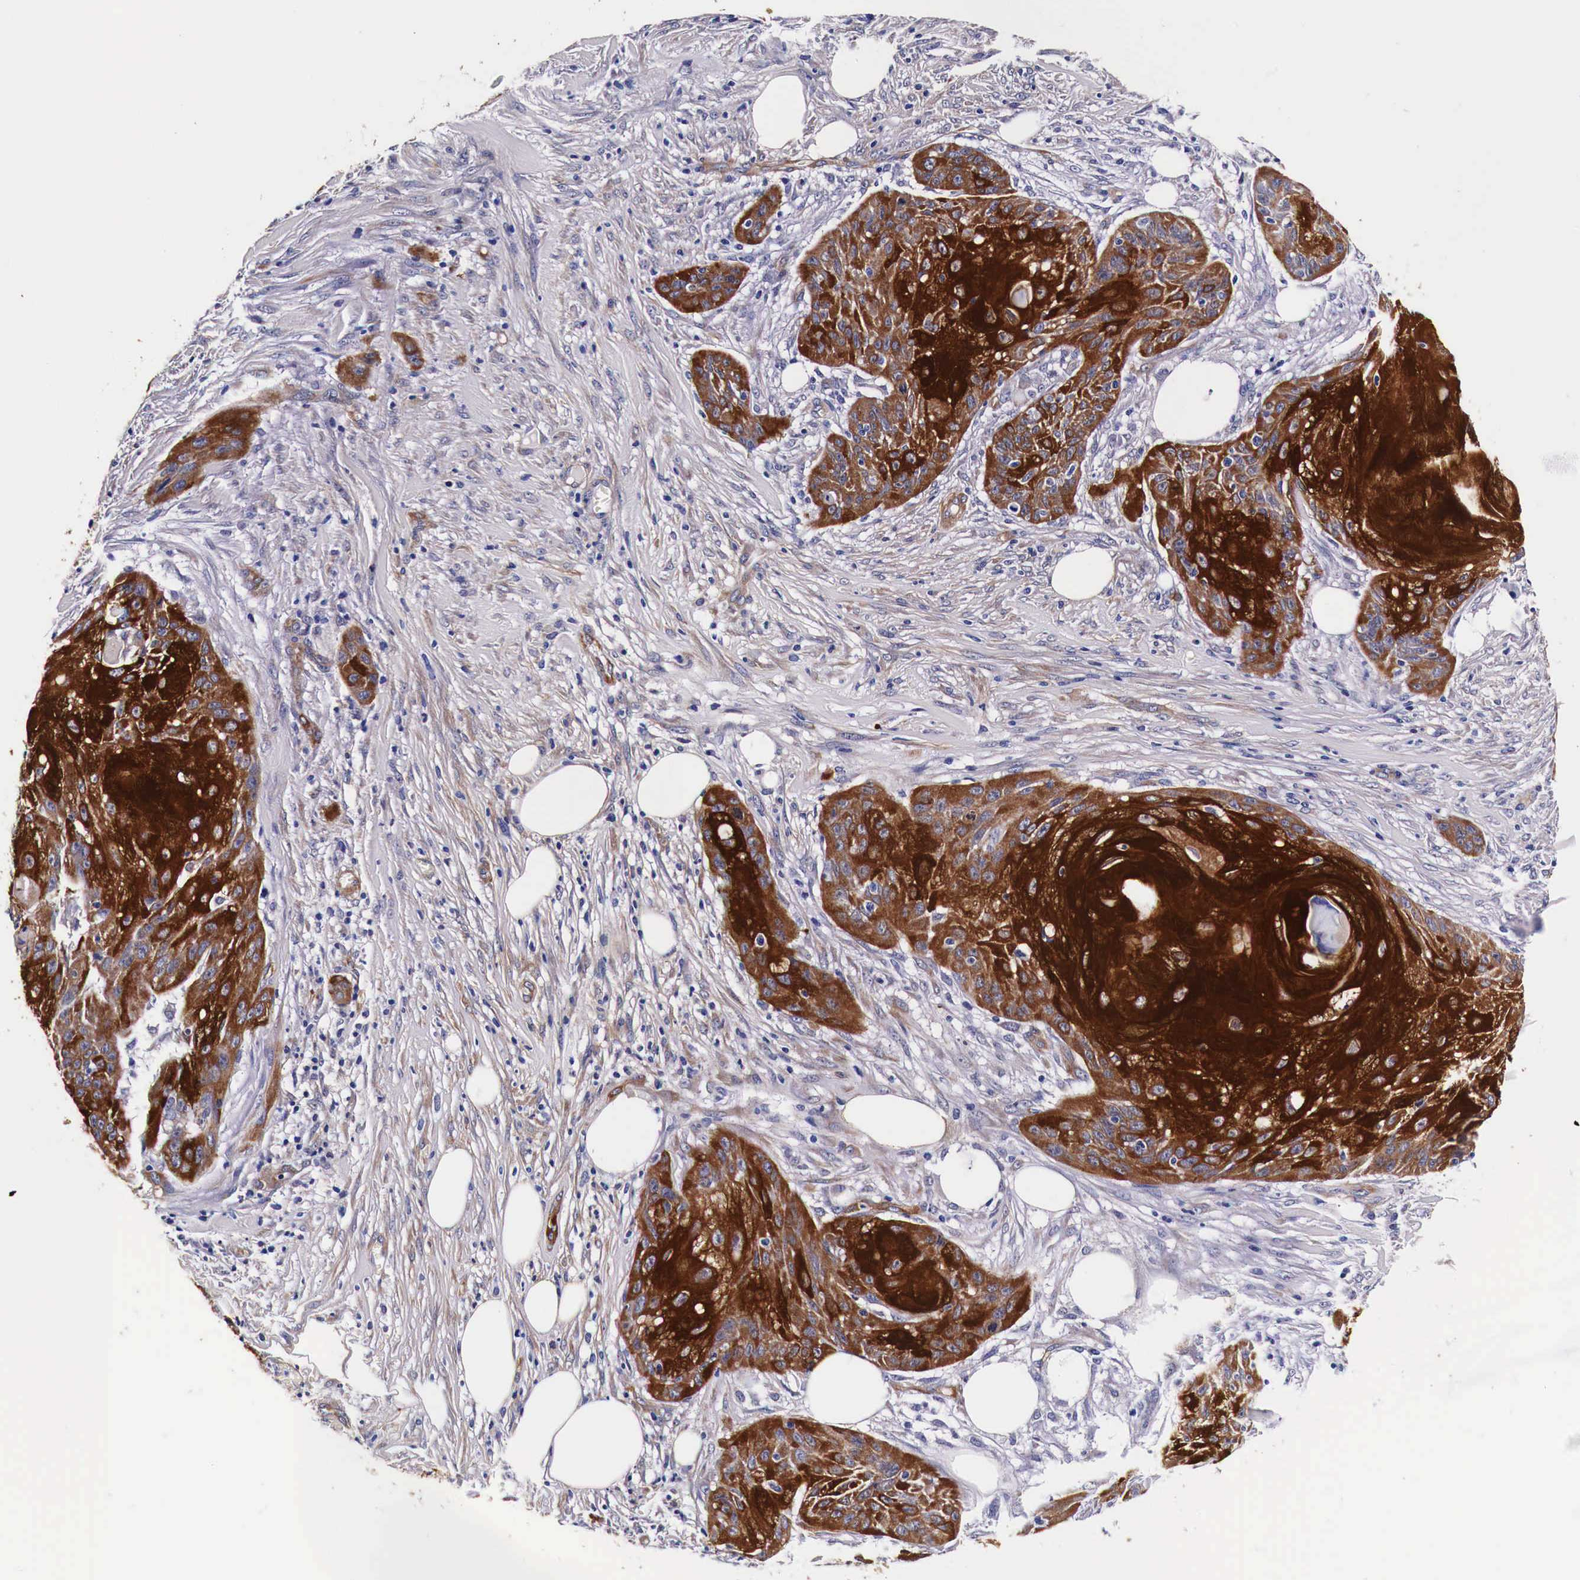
{"staining": {"intensity": "strong", "quantity": ">75%", "location": "cytoplasmic/membranous"}, "tissue": "skin cancer", "cell_type": "Tumor cells", "image_type": "cancer", "snomed": [{"axis": "morphology", "description": "Squamous cell carcinoma, NOS"}, {"axis": "topography", "description": "Skin"}], "caption": "Approximately >75% of tumor cells in squamous cell carcinoma (skin) demonstrate strong cytoplasmic/membranous protein positivity as visualized by brown immunohistochemical staining.", "gene": "HSPB1", "patient": {"sex": "female", "age": 88}}